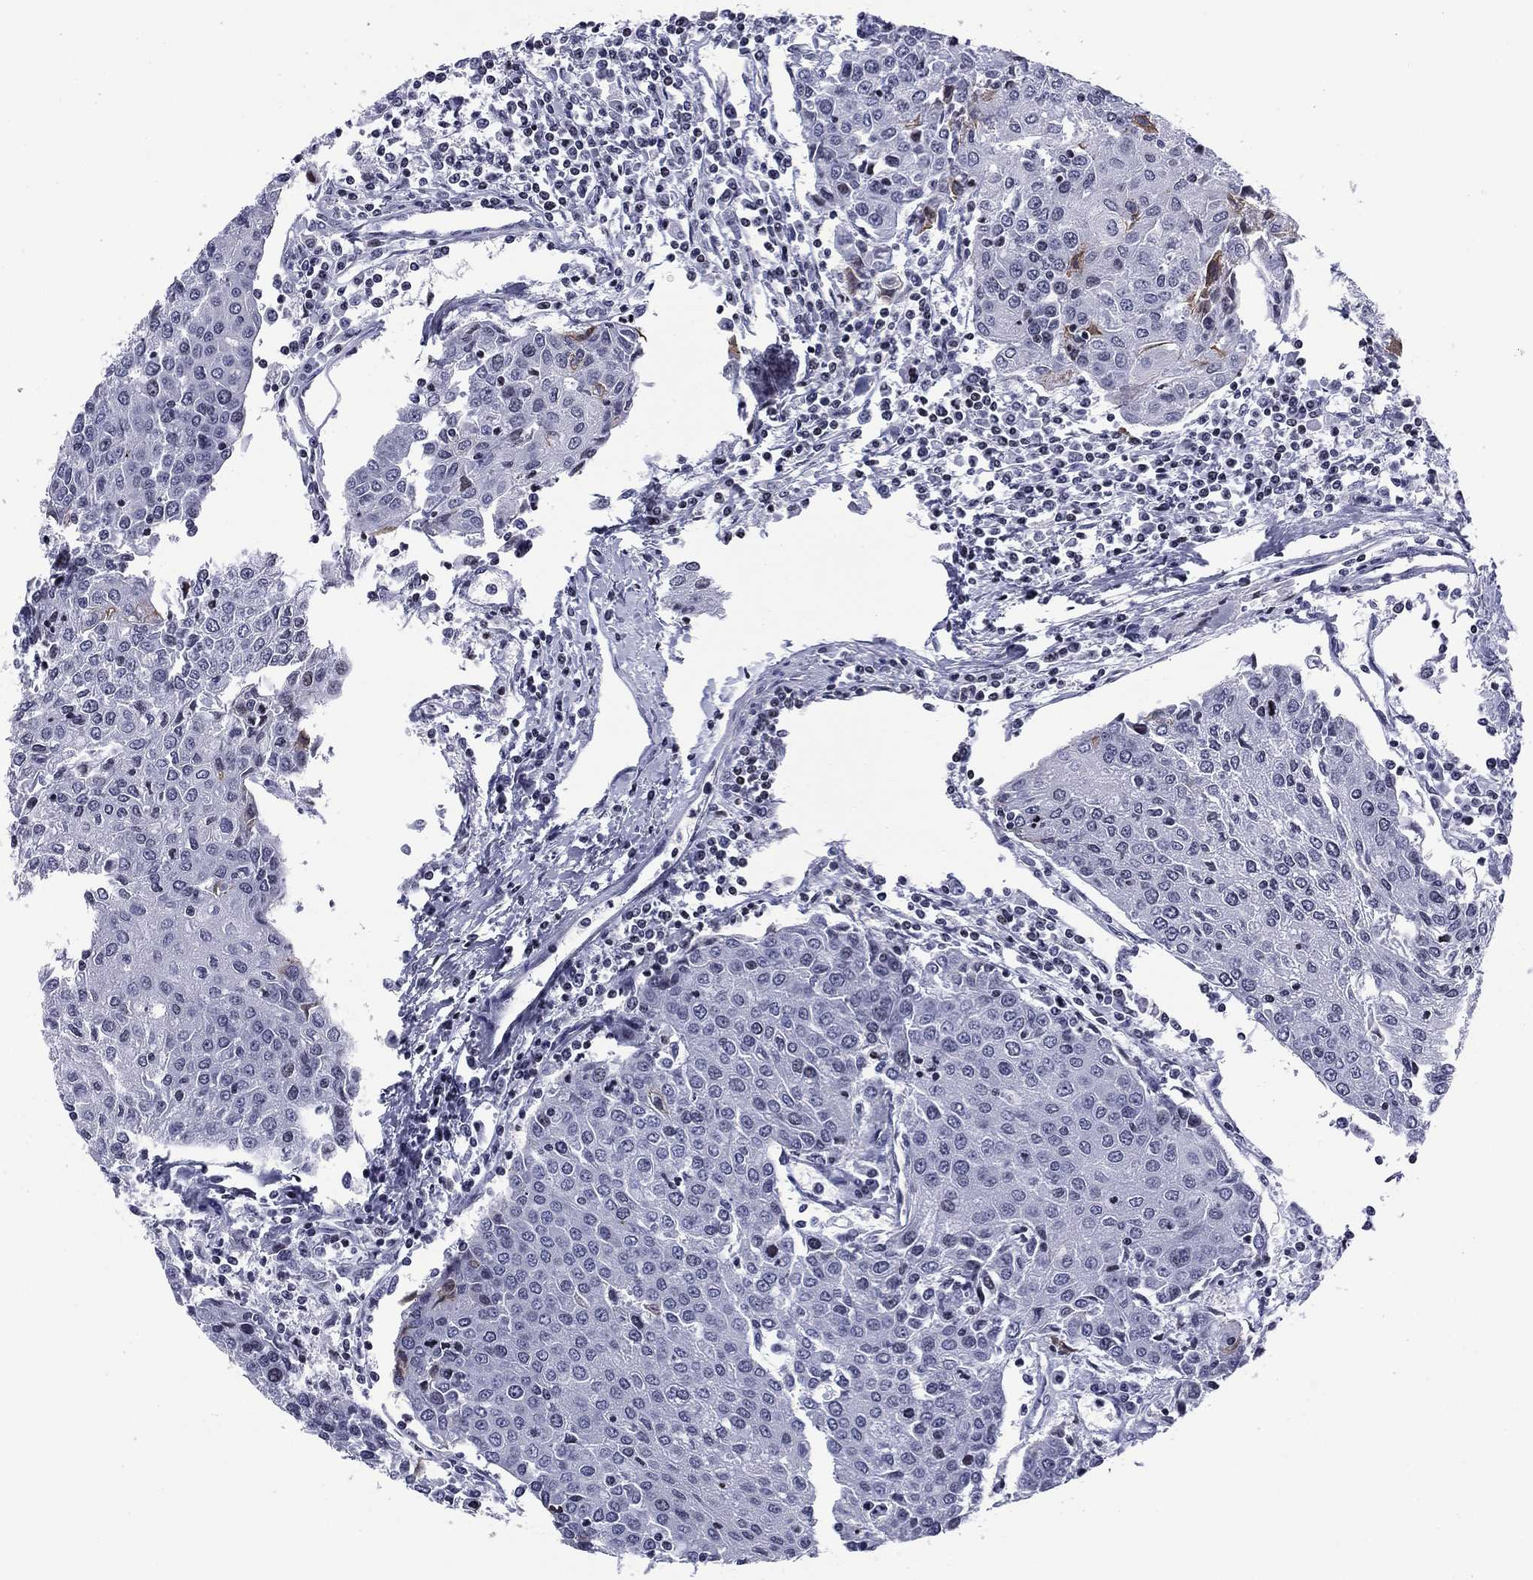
{"staining": {"intensity": "negative", "quantity": "none", "location": "none"}, "tissue": "urothelial cancer", "cell_type": "Tumor cells", "image_type": "cancer", "snomed": [{"axis": "morphology", "description": "Urothelial carcinoma, High grade"}, {"axis": "topography", "description": "Urinary bladder"}], "caption": "Photomicrograph shows no protein staining in tumor cells of high-grade urothelial carcinoma tissue.", "gene": "CCDC144A", "patient": {"sex": "female", "age": 85}}